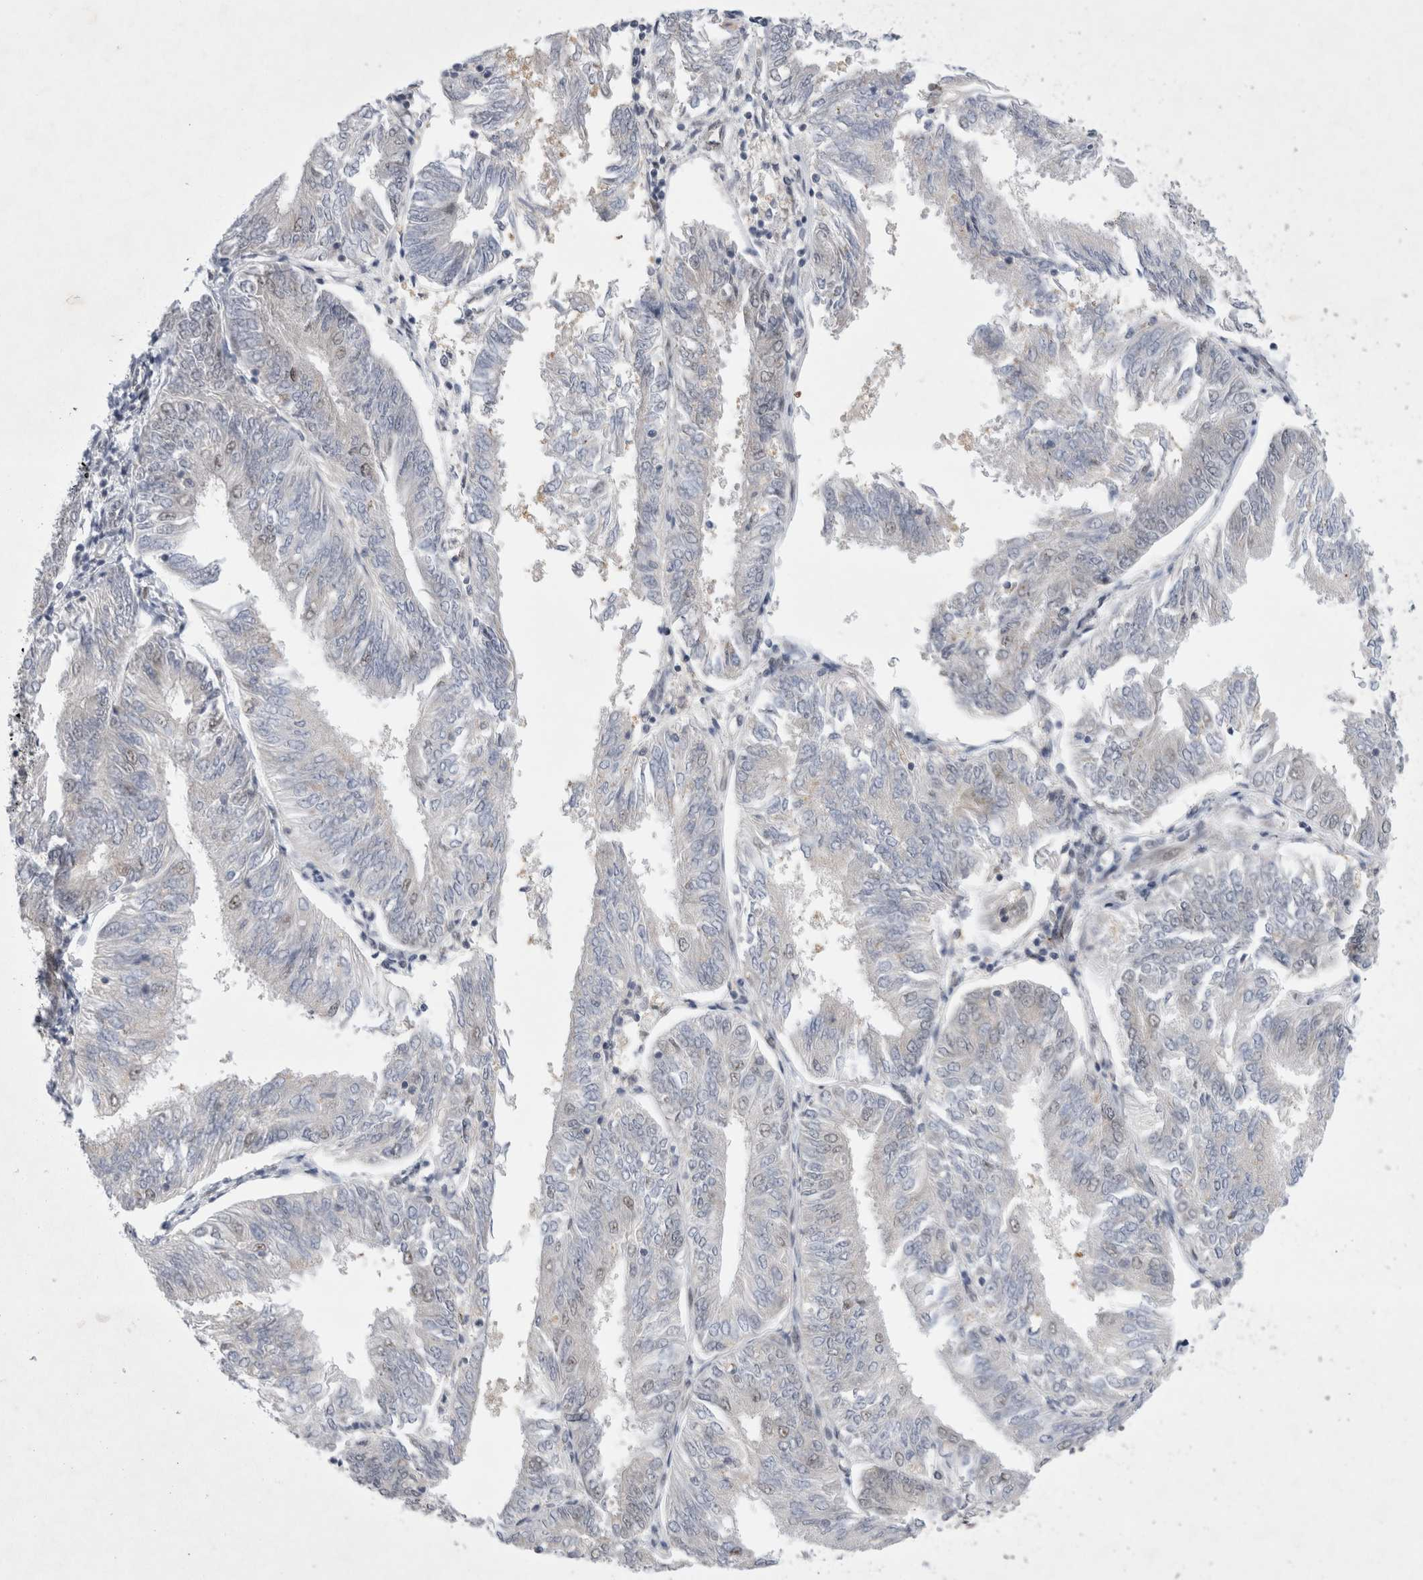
{"staining": {"intensity": "negative", "quantity": "none", "location": "none"}, "tissue": "endometrial cancer", "cell_type": "Tumor cells", "image_type": "cancer", "snomed": [{"axis": "morphology", "description": "Adenocarcinoma, NOS"}, {"axis": "topography", "description": "Endometrium"}], "caption": "An image of human endometrial cancer (adenocarcinoma) is negative for staining in tumor cells. (IHC, brightfield microscopy, high magnification).", "gene": "WIPF2", "patient": {"sex": "female", "age": 58}}